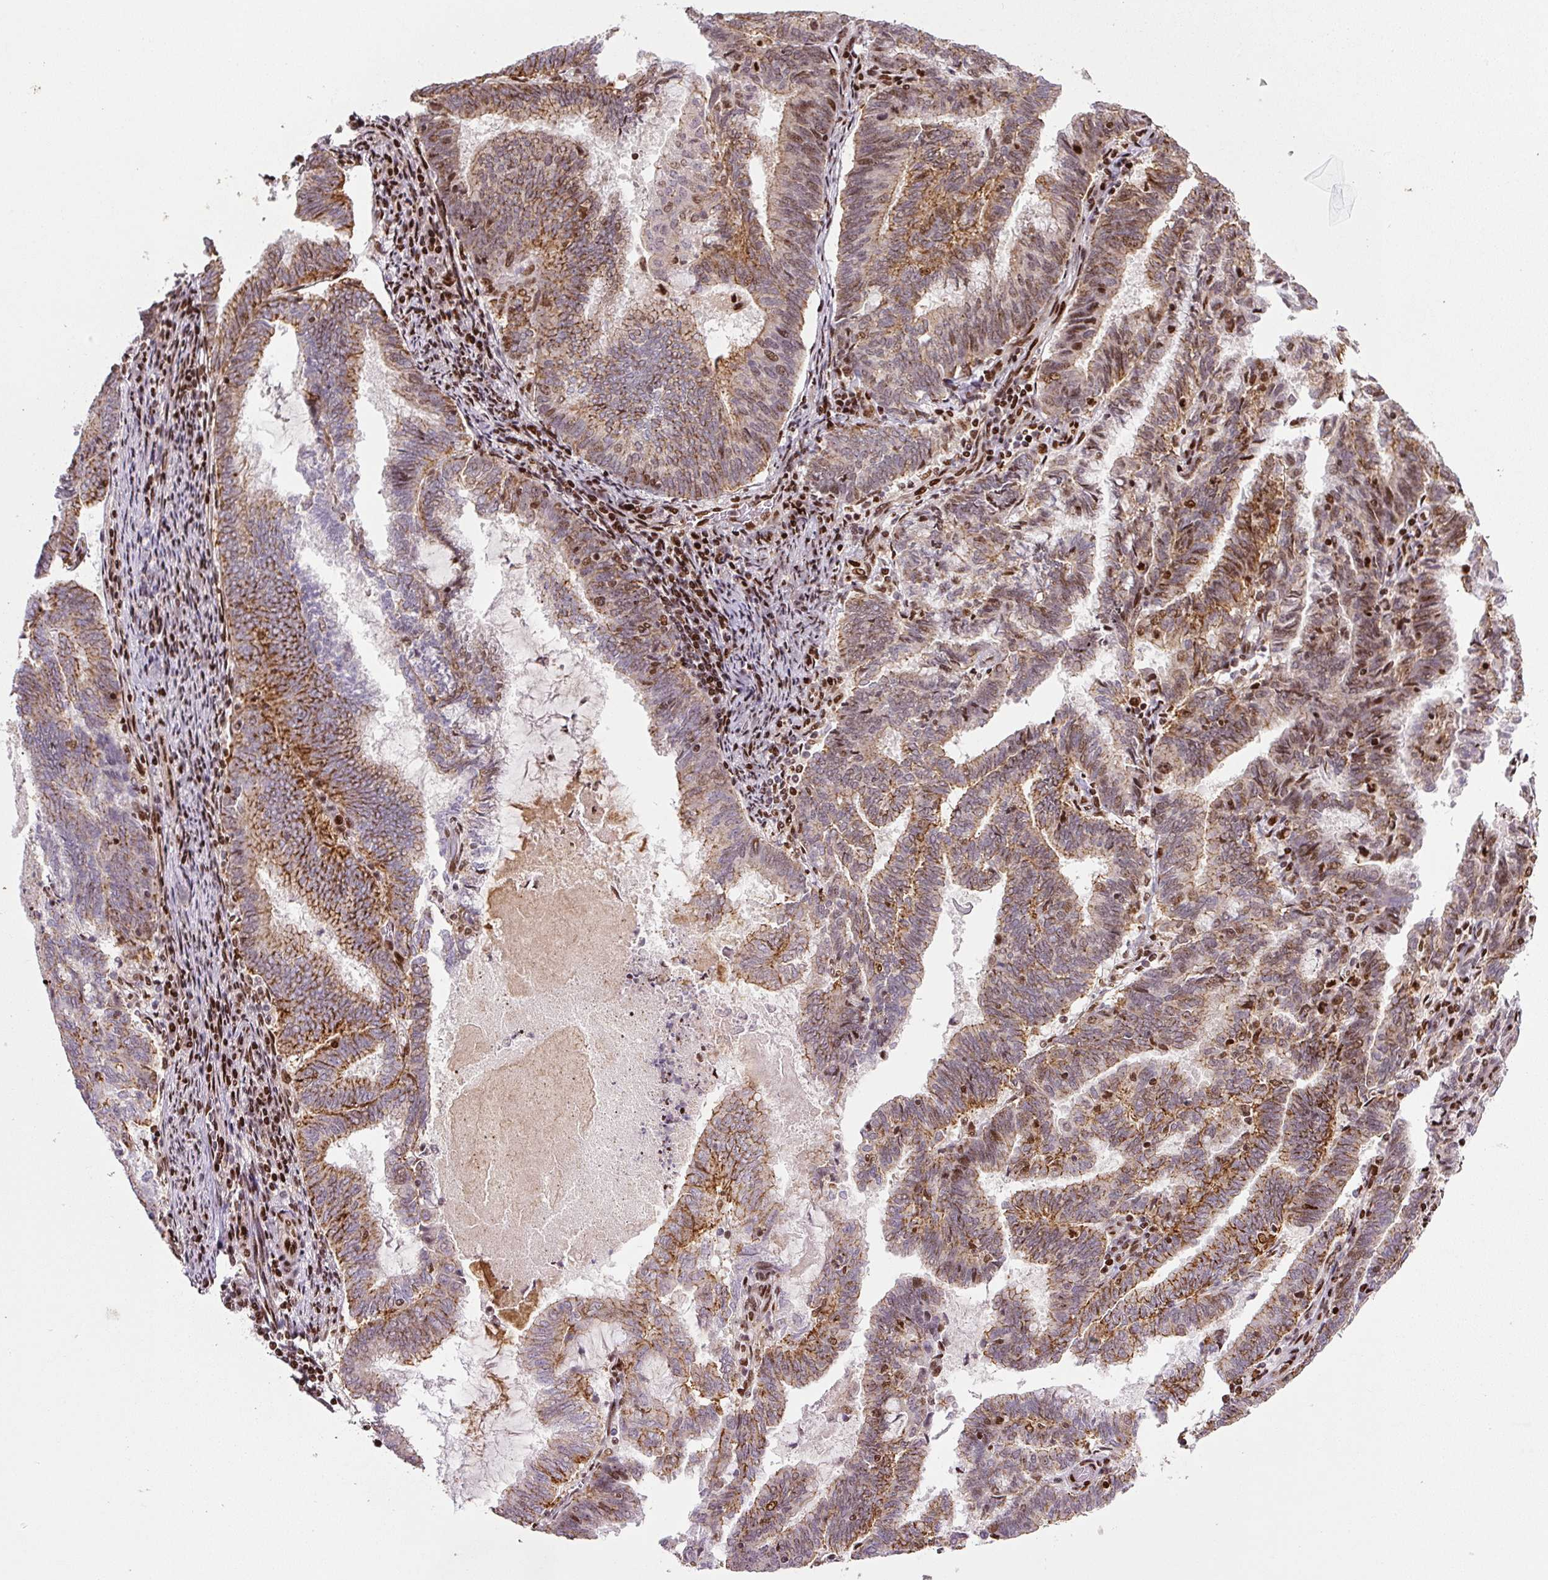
{"staining": {"intensity": "moderate", "quantity": ">75%", "location": "cytoplasmic/membranous,nuclear"}, "tissue": "endometrial cancer", "cell_type": "Tumor cells", "image_type": "cancer", "snomed": [{"axis": "morphology", "description": "Adenocarcinoma, NOS"}, {"axis": "topography", "description": "Endometrium"}], "caption": "Moderate cytoplasmic/membranous and nuclear positivity is seen in approximately >75% of tumor cells in adenocarcinoma (endometrial).", "gene": "PYDC2", "patient": {"sex": "female", "age": 80}}